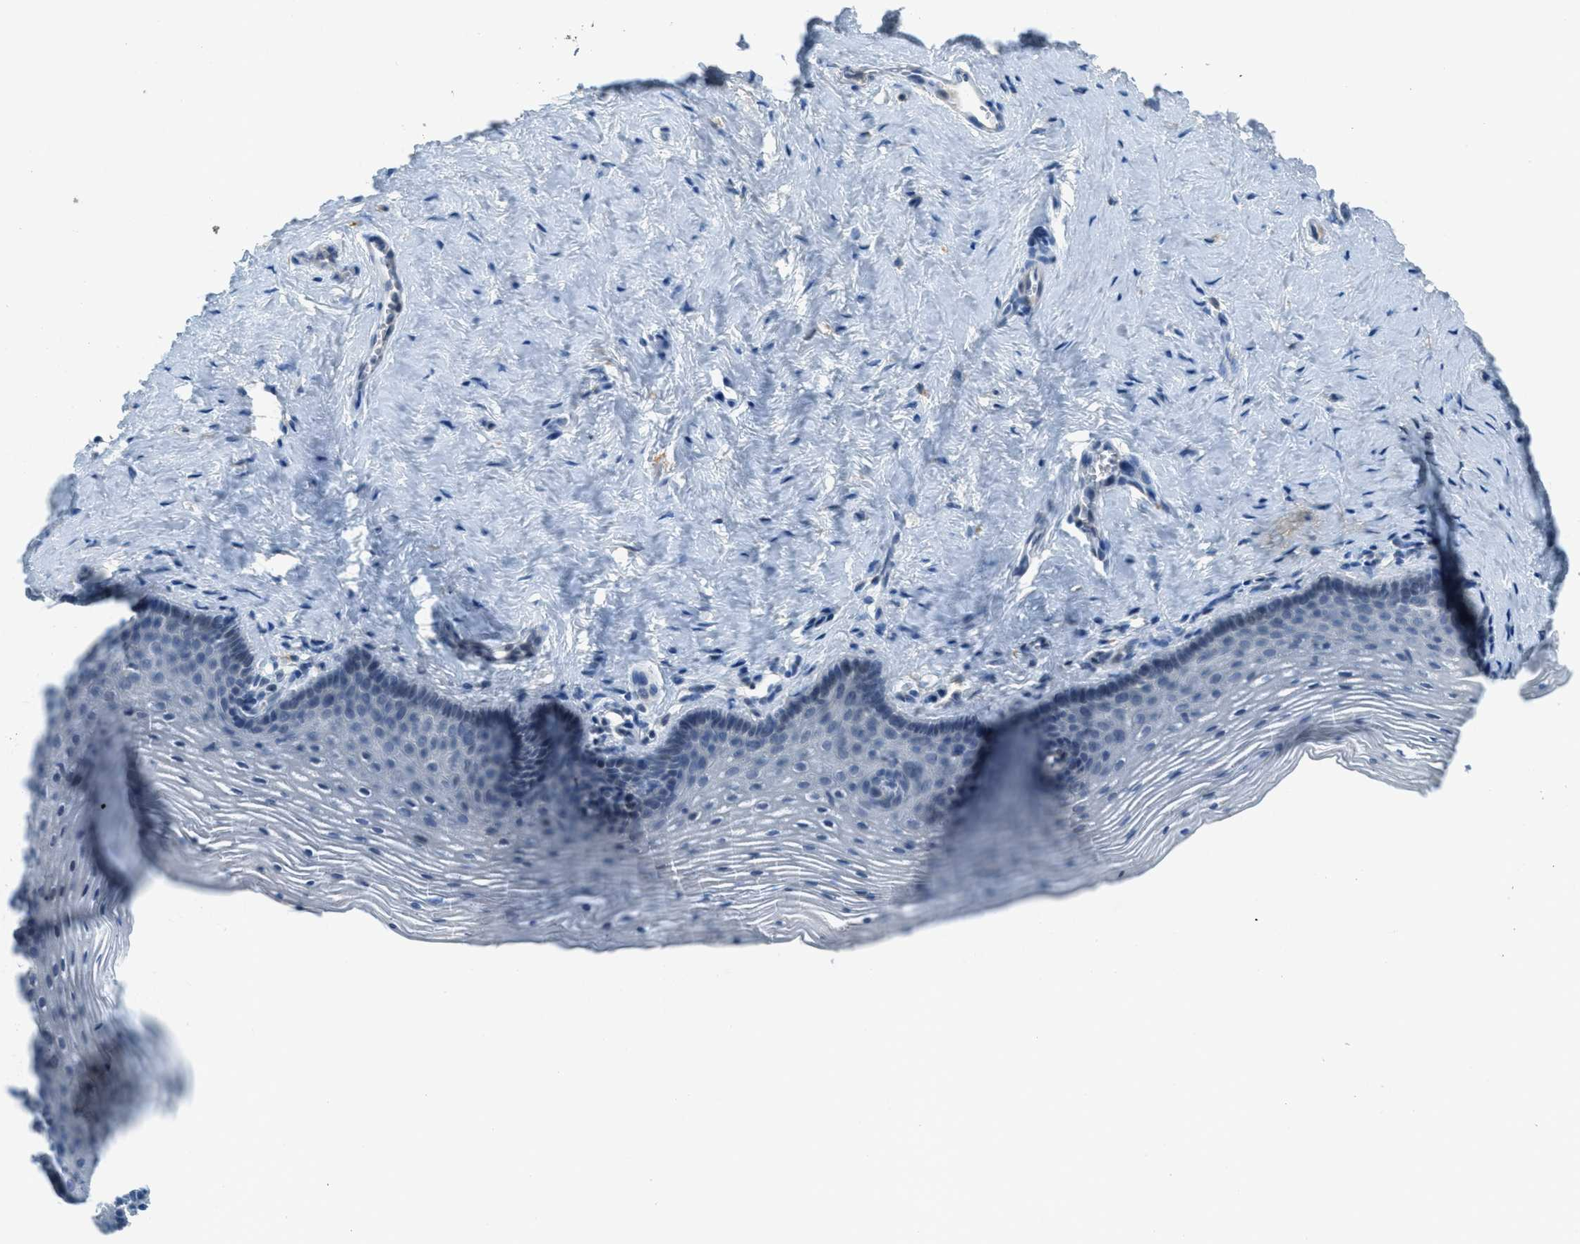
{"staining": {"intensity": "negative", "quantity": "none", "location": "none"}, "tissue": "vagina", "cell_type": "Squamous epithelial cells", "image_type": "normal", "snomed": [{"axis": "morphology", "description": "Normal tissue, NOS"}, {"axis": "topography", "description": "Vagina"}], "caption": "Immunohistochemistry (IHC) photomicrograph of benign human vagina stained for a protein (brown), which demonstrates no expression in squamous epithelial cells. The staining is performed using DAB brown chromogen with nuclei counter-stained in using hematoxylin.", "gene": "KLHL8", "patient": {"sex": "female", "age": 32}}